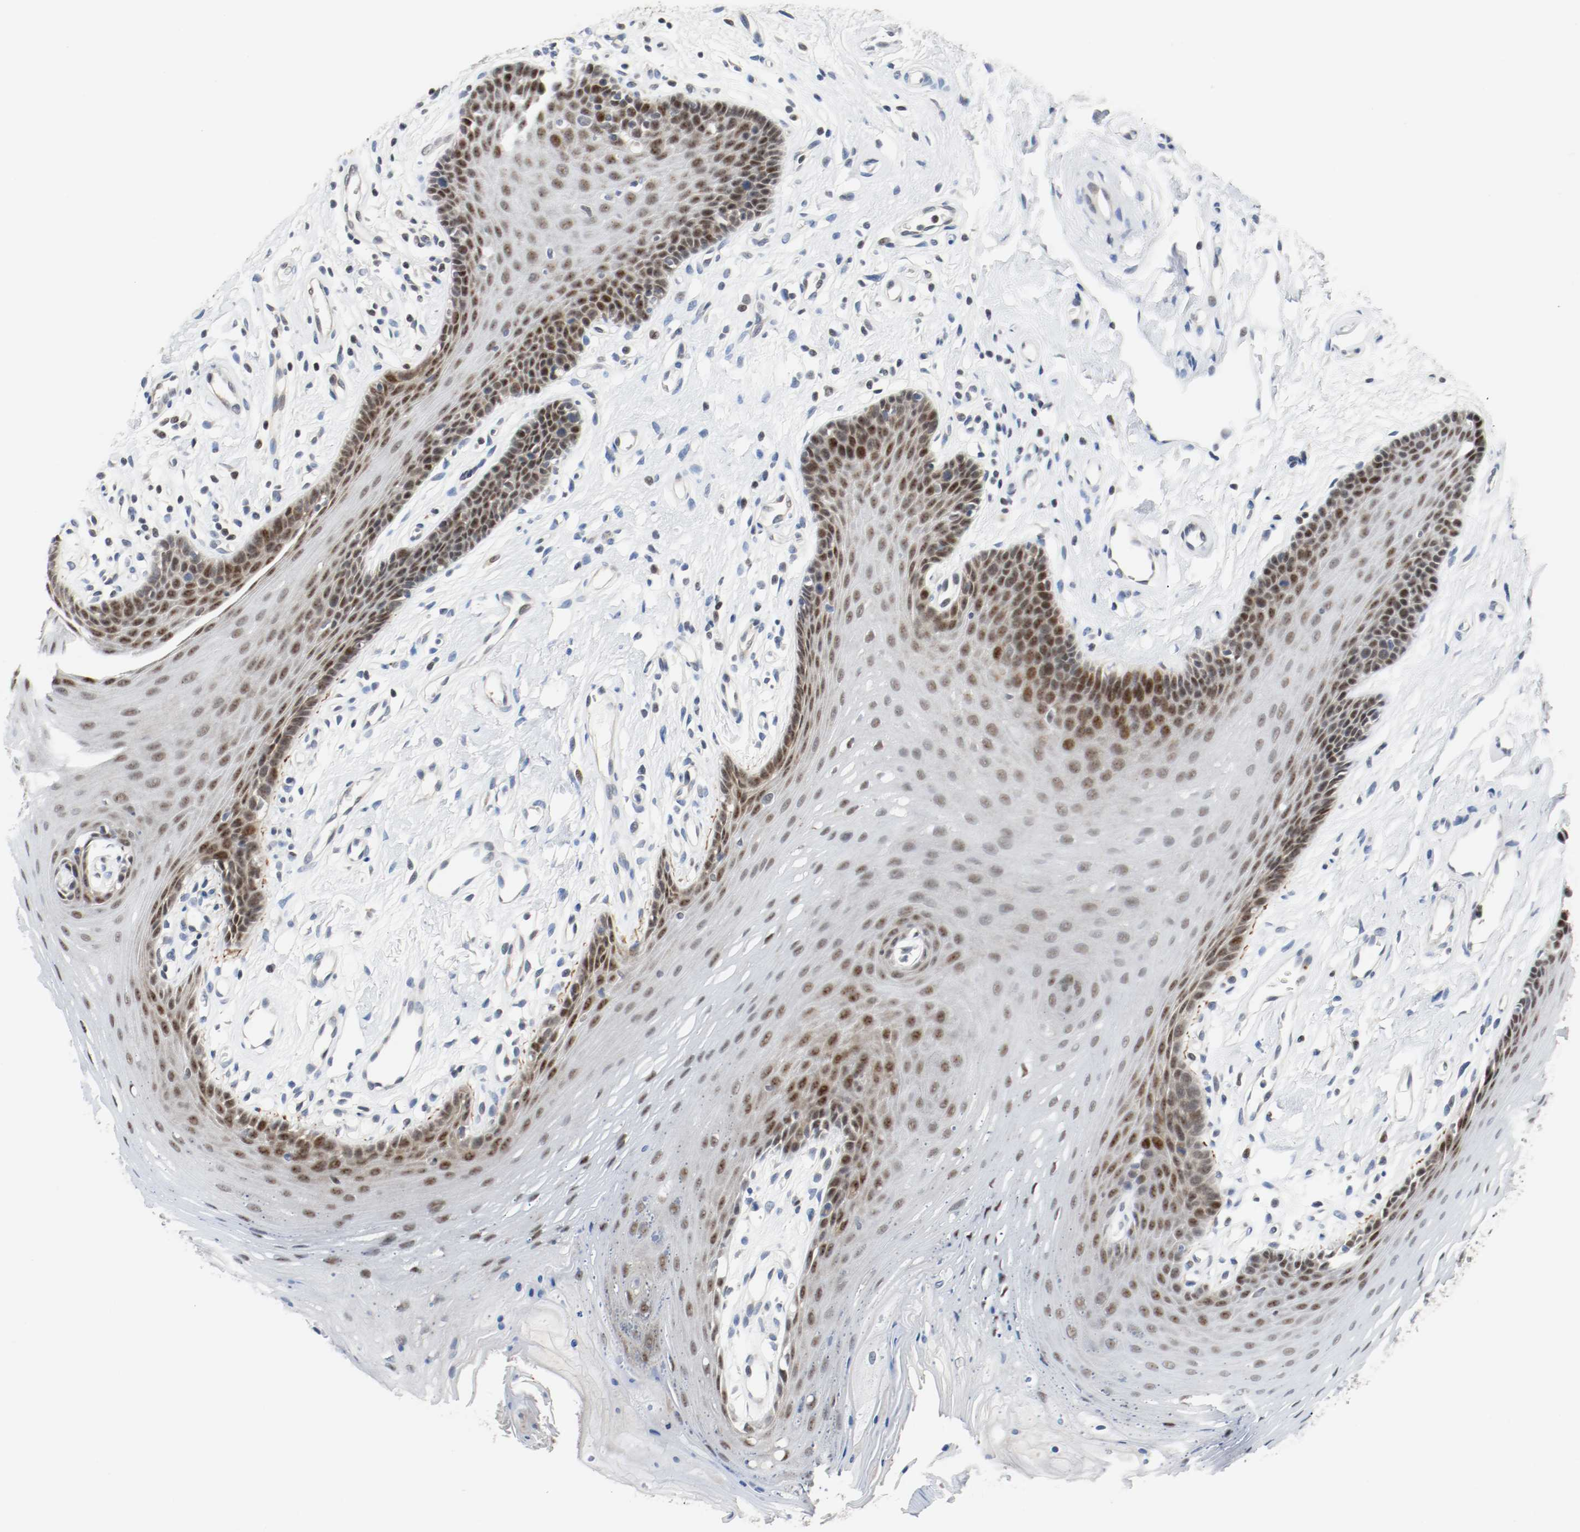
{"staining": {"intensity": "moderate", "quantity": "<25%", "location": "nuclear"}, "tissue": "oral mucosa", "cell_type": "Squamous epithelial cells", "image_type": "normal", "snomed": [{"axis": "morphology", "description": "Normal tissue, NOS"}, {"axis": "topography", "description": "Oral tissue"}], "caption": "Brown immunohistochemical staining in unremarkable oral mucosa reveals moderate nuclear expression in about <25% of squamous epithelial cells.", "gene": "ASH1L", "patient": {"sex": "male", "age": 62}}